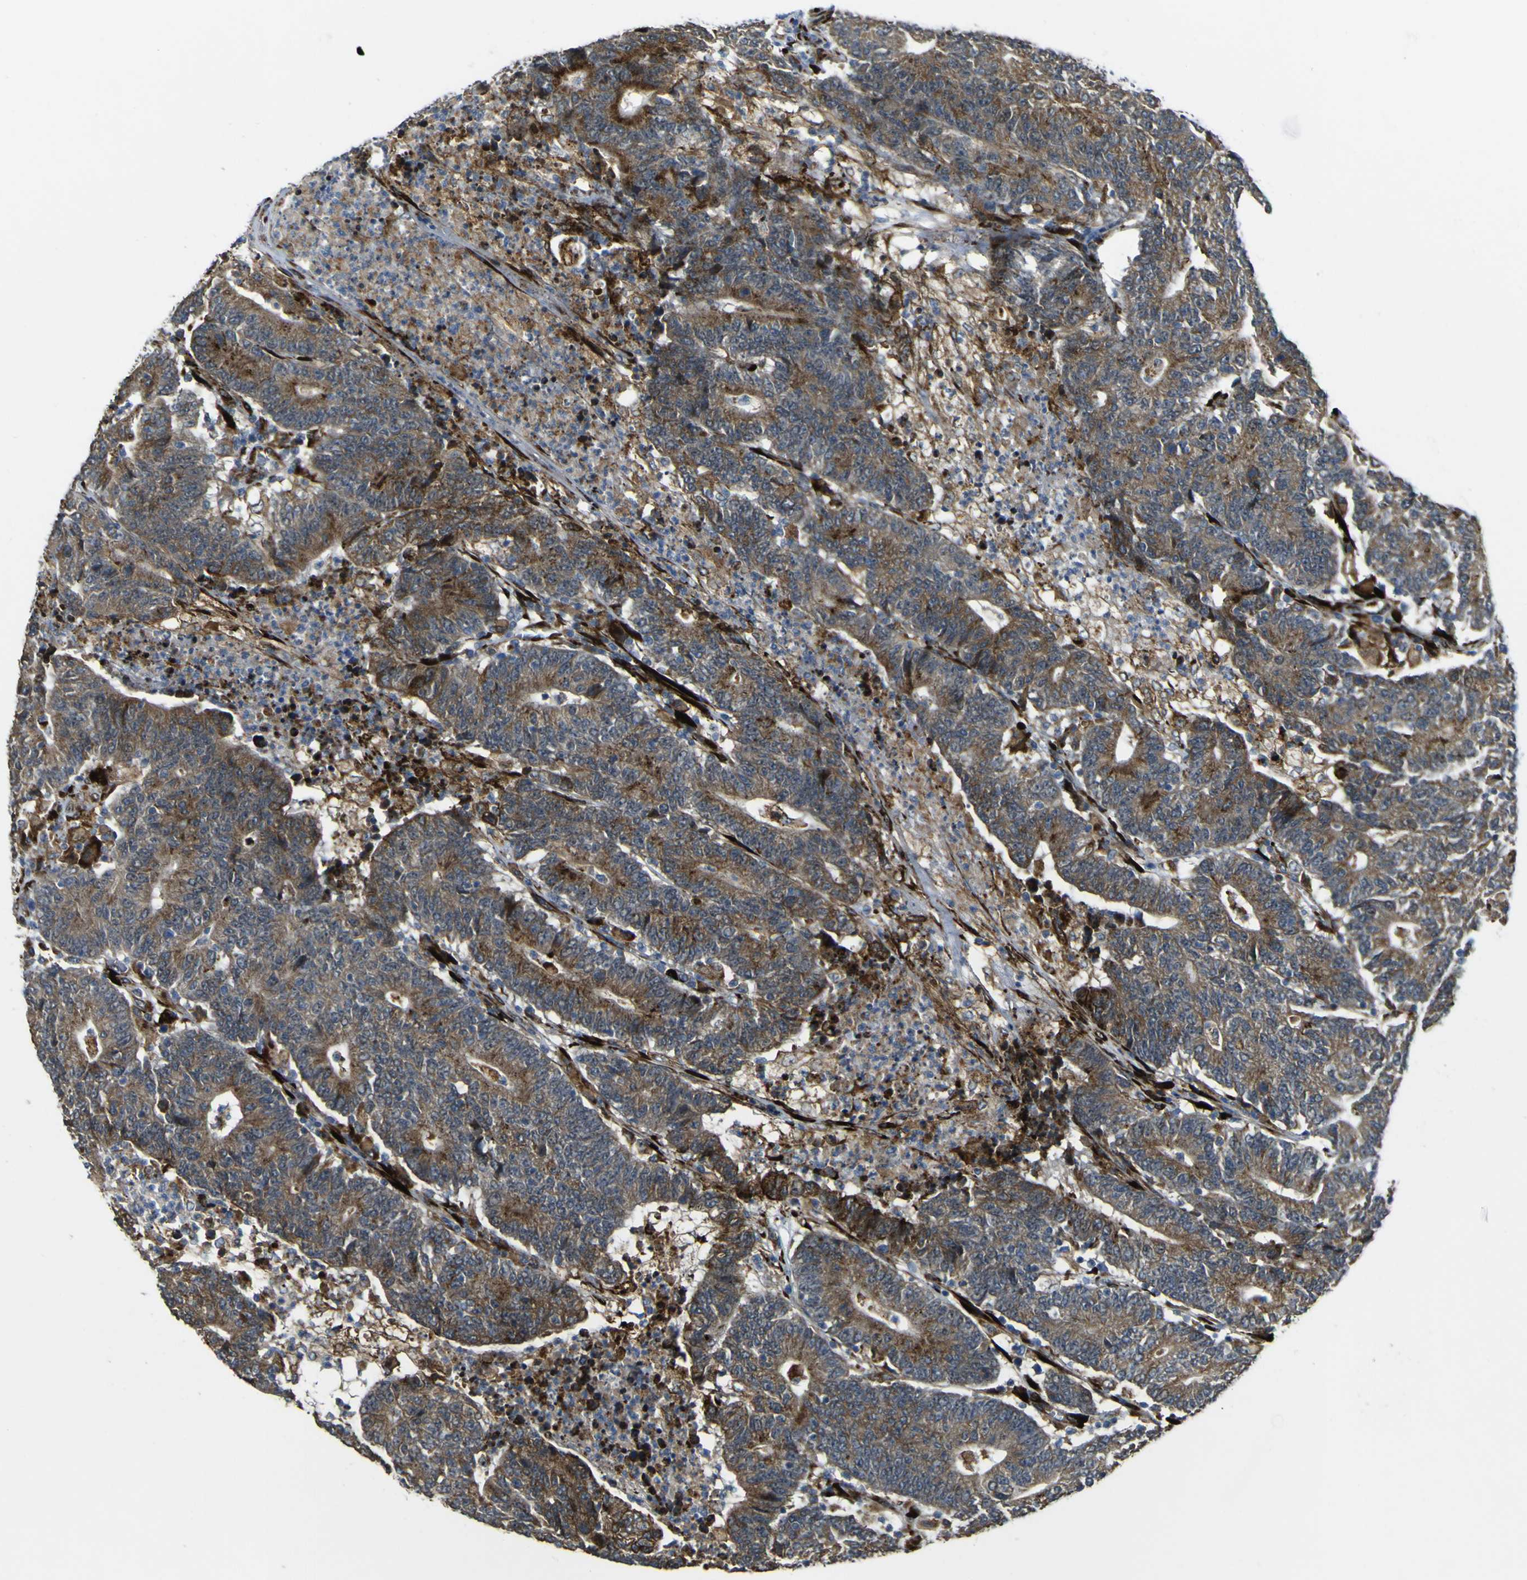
{"staining": {"intensity": "moderate", "quantity": ">75%", "location": "cytoplasmic/membranous"}, "tissue": "colorectal cancer", "cell_type": "Tumor cells", "image_type": "cancer", "snomed": [{"axis": "morphology", "description": "Normal tissue, NOS"}, {"axis": "morphology", "description": "Adenocarcinoma, NOS"}, {"axis": "topography", "description": "Colon"}], "caption": "Adenocarcinoma (colorectal) stained with a protein marker shows moderate staining in tumor cells.", "gene": "LBHD1", "patient": {"sex": "female", "age": 75}}